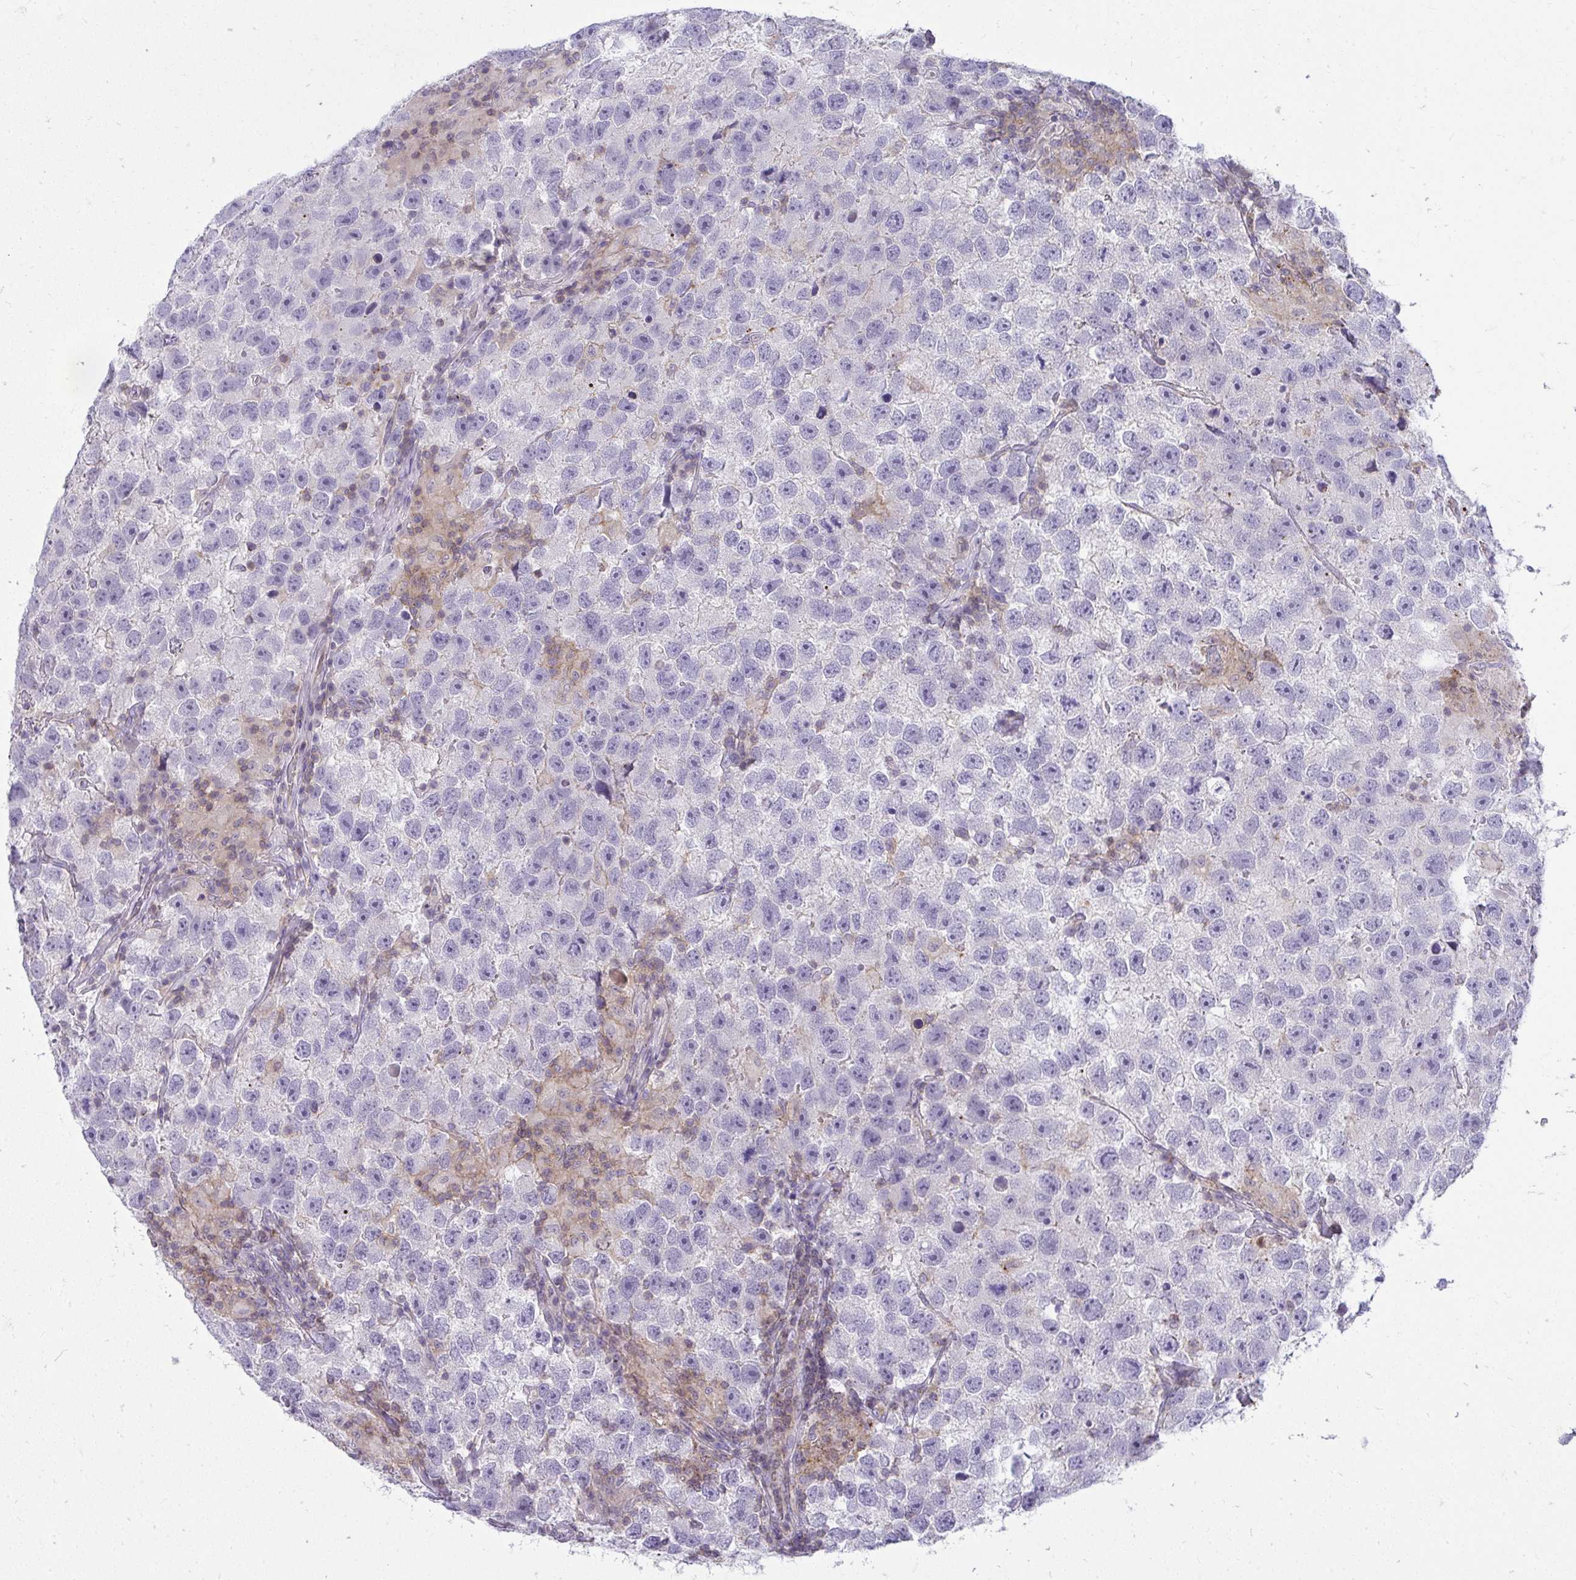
{"staining": {"intensity": "negative", "quantity": "none", "location": "none"}, "tissue": "testis cancer", "cell_type": "Tumor cells", "image_type": "cancer", "snomed": [{"axis": "morphology", "description": "Seminoma, NOS"}, {"axis": "topography", "description": "Testis"}], "caption": "This histopathology image is of seminoma (testis) stained with immunohistochemistry (IHC) to label a protein in brown with the nuclei are counter-stained blue. There is no positivity in tumor cells.", "gene": "VPS4B", "patient": {"sex": "male", "age": 26}}